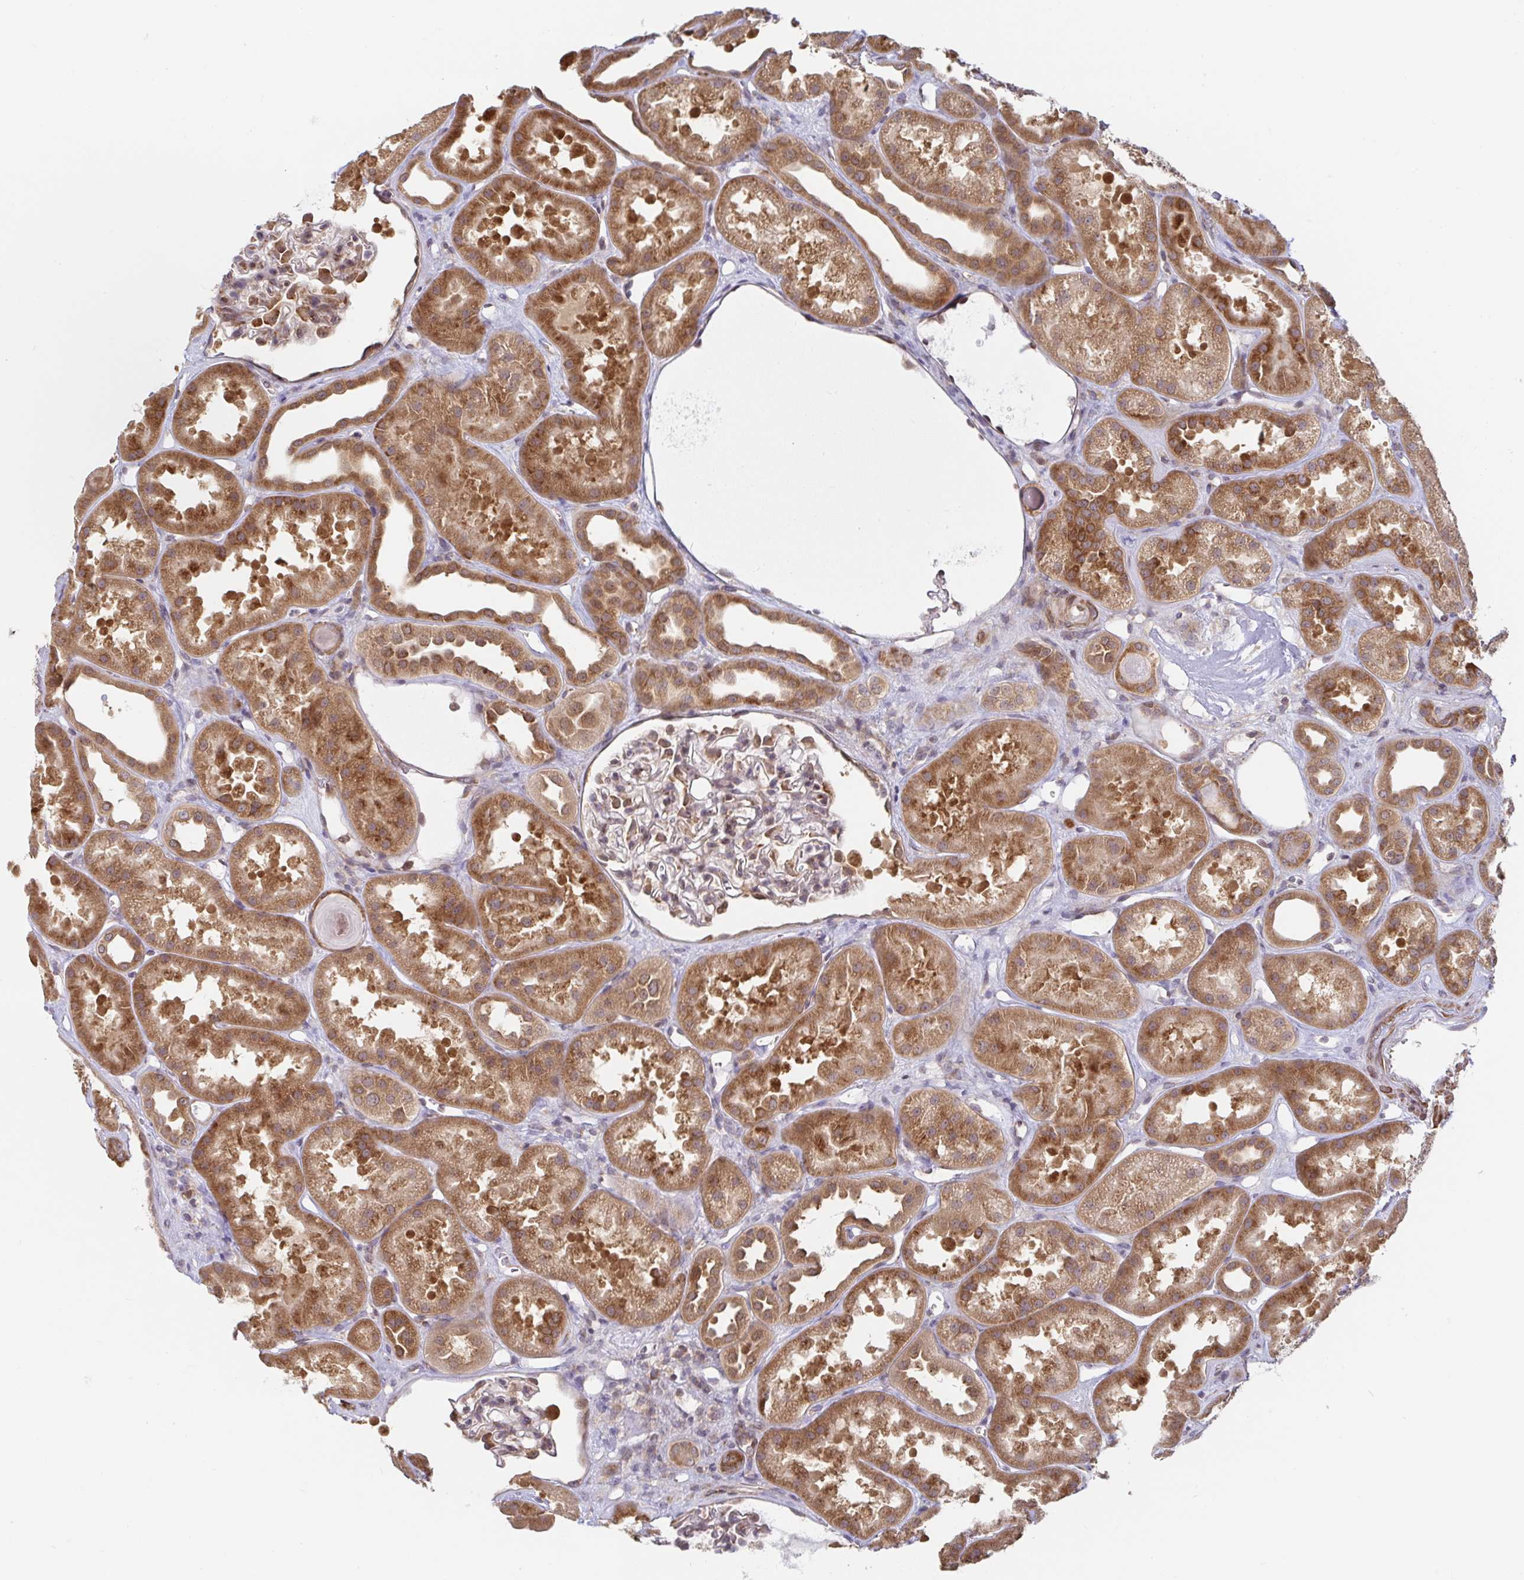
{"staining": {"intensity": "weak", "quantity": "25%-75%", "location": "cytoplasmic/membranous"}, "tissue": "kidney", "cell_type": "Cells in glomeruli", "image_type": "normal", "snomed": [{"axis": "morphology", "description": "Normal tissue, NOS"}, {"axis": "topography", "description": "Kidney"}], "caption": "High-magnification brightfield microscopy of benign kidney stained with DAB (3,3'-diaminobenzidine) (brown) and counterstained with hematoxylin (blue). cells in glomeruli exhibit weak cytoplasmic/membranous expression is seen in about25%-75% of cells.", "gene": "LARP1", "patient": {"sex": "male", "age": 61}}